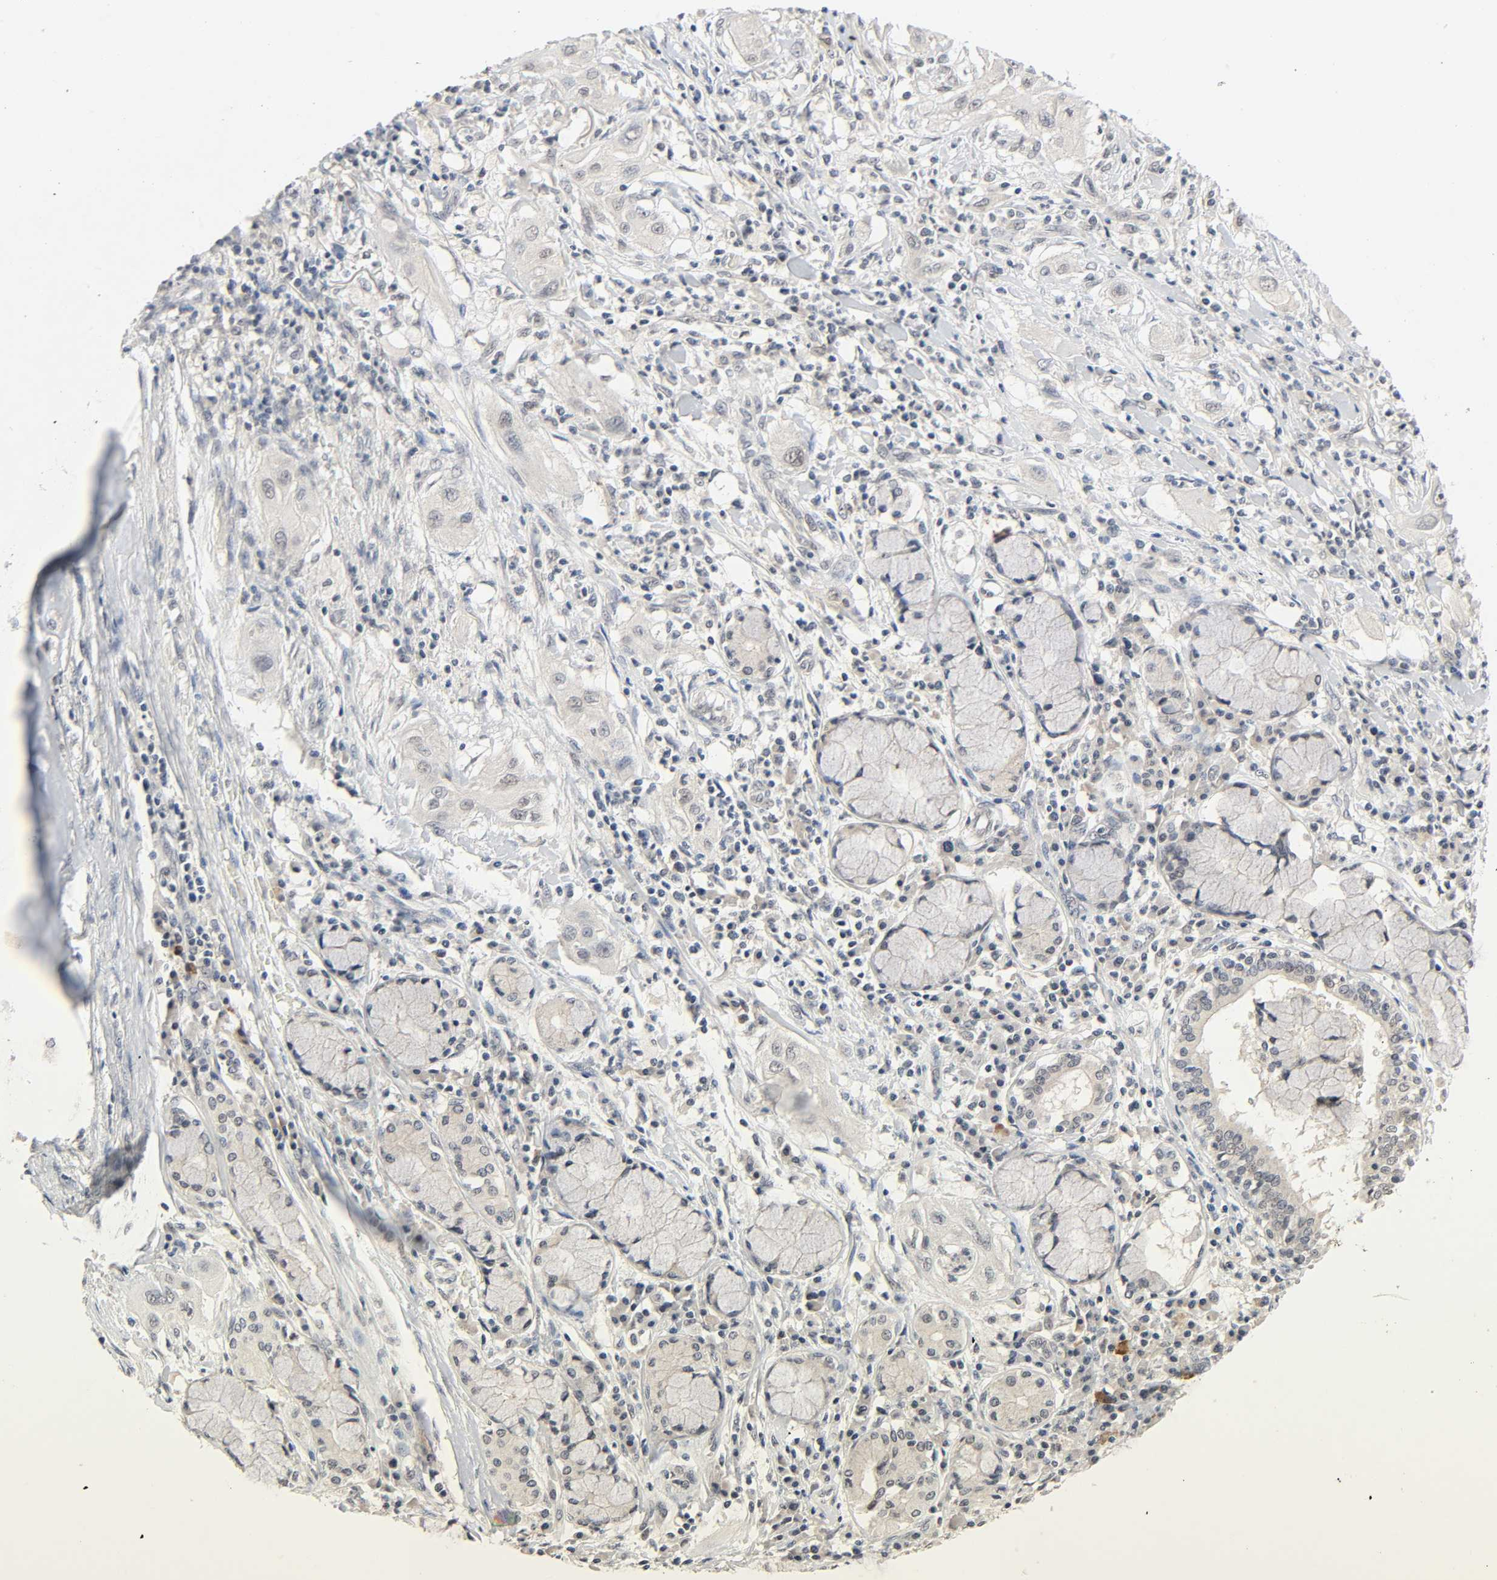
{"staining": {"intensity": "negative", "quantity": "none", "location": "none"}, "tissue": "lung cancer", "cell_type": "Tumor cells", "image_type": "cancer", "snomed": [{"axis": "morphology", "description": "Squamous cell carcinoma, NOS"}, {"axis": "topography", "description": "Lung"}], "caption": "The histopathology image reveals no staining of tumor cells in lung cancer (squamous cell carcinoma).", "gene": "MAPKAPK5", "patient": {"sex": "female", "age": 47}}